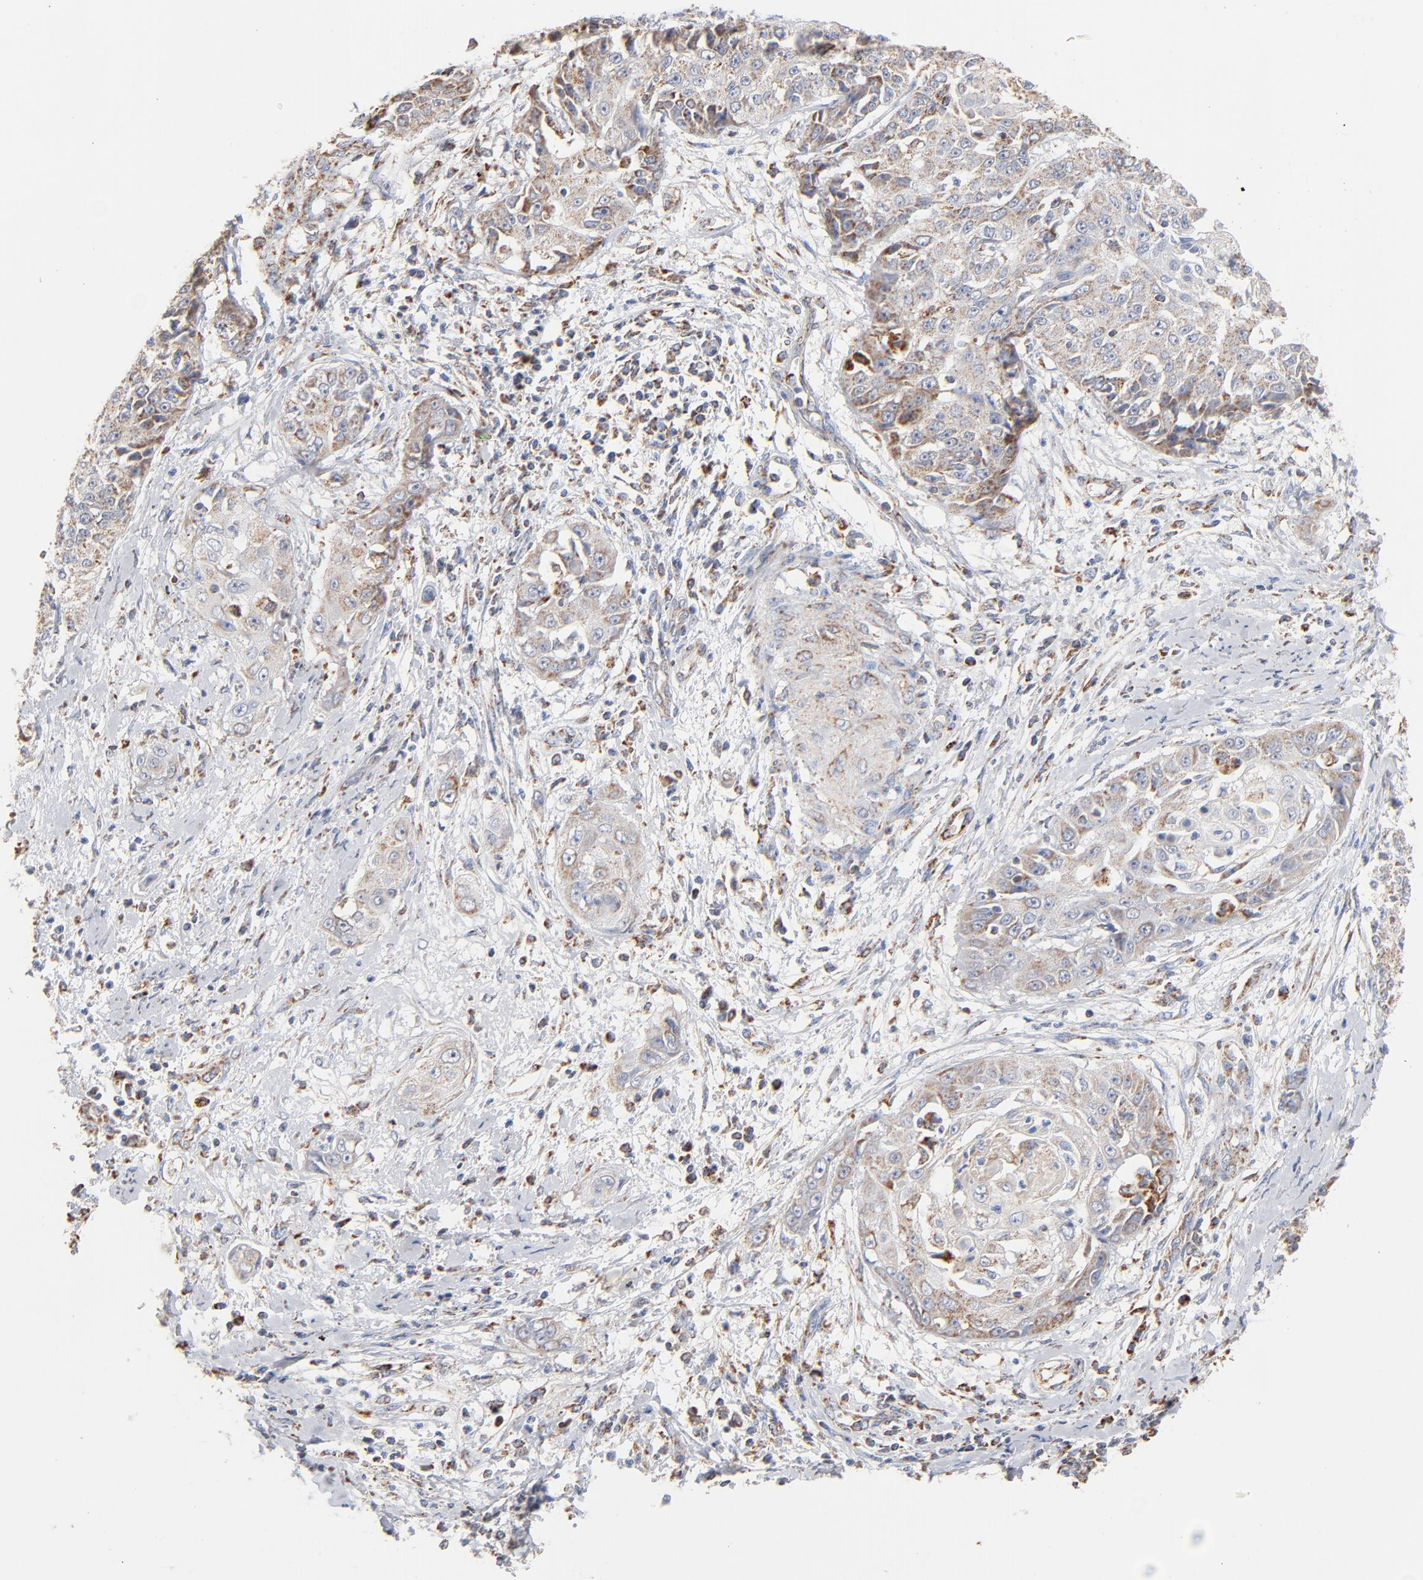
{"staining": {"intensity": "moderate", "quantity": ">75%", "location": "cytoplasmic/membranous"}, "tissue": "cervical cancer", "cell_type": "Tumor cells", "image_type": "cancer", "snomed": [{"axis": "morphology", "description": "Squamous cell carcinoma, NOS"}, {"axis": "topography", "description": "Cervix"}], "caption": "The photomicrograph demonstrates immunohistochemical staining of squamous cell carcinoma (cervical). There is moderate cytoplasmic/membranous staining is identified in approximately >75% of tumor cells.", "gene": "UQCRC1", "patient": {"sex": "female", "age": 64}}